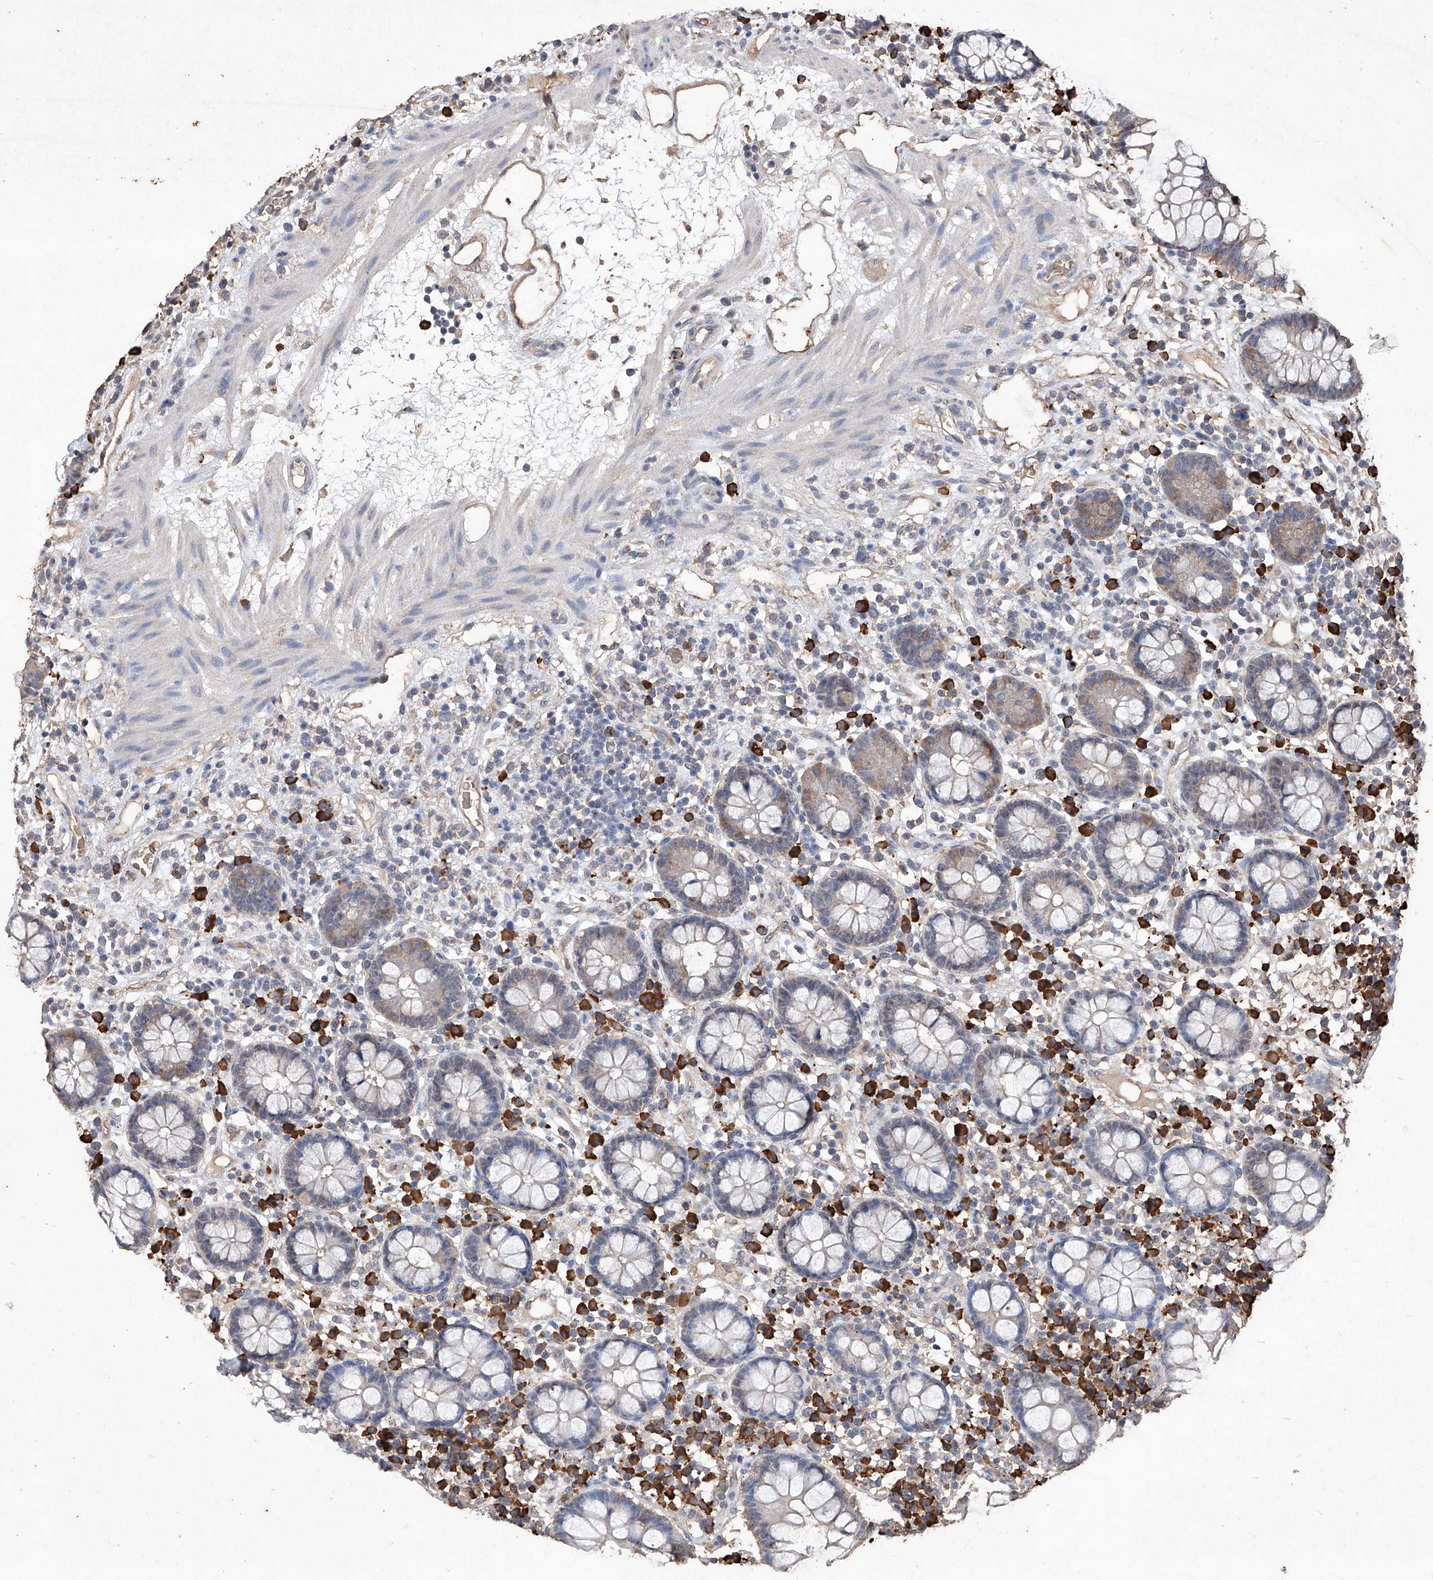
{"staining": {"intensity": "moderate", "quantity": "25%-75%", "location": "cytoplasmic/membranous"}, "tissue": "colon", "cell_type": "Endothelial cells", "image_type": "normal", "snomed": [{"axis": "morphology", "description": "Normal tissue, NOS"}, {"axis": "topography", "description": "Colon"}], "caption": "The immunohistochemical stain shows moderate cytoplasmic/membranous expression in endothelial cells of benign colon. (Stains: DAB (3,3'-diaminobenzidine) in brown, nuclei in blue, Microscopy: brightfield microscopy at high magnification).", "gene": "EML1", "patient": {"sex": "female", "age": 79}}